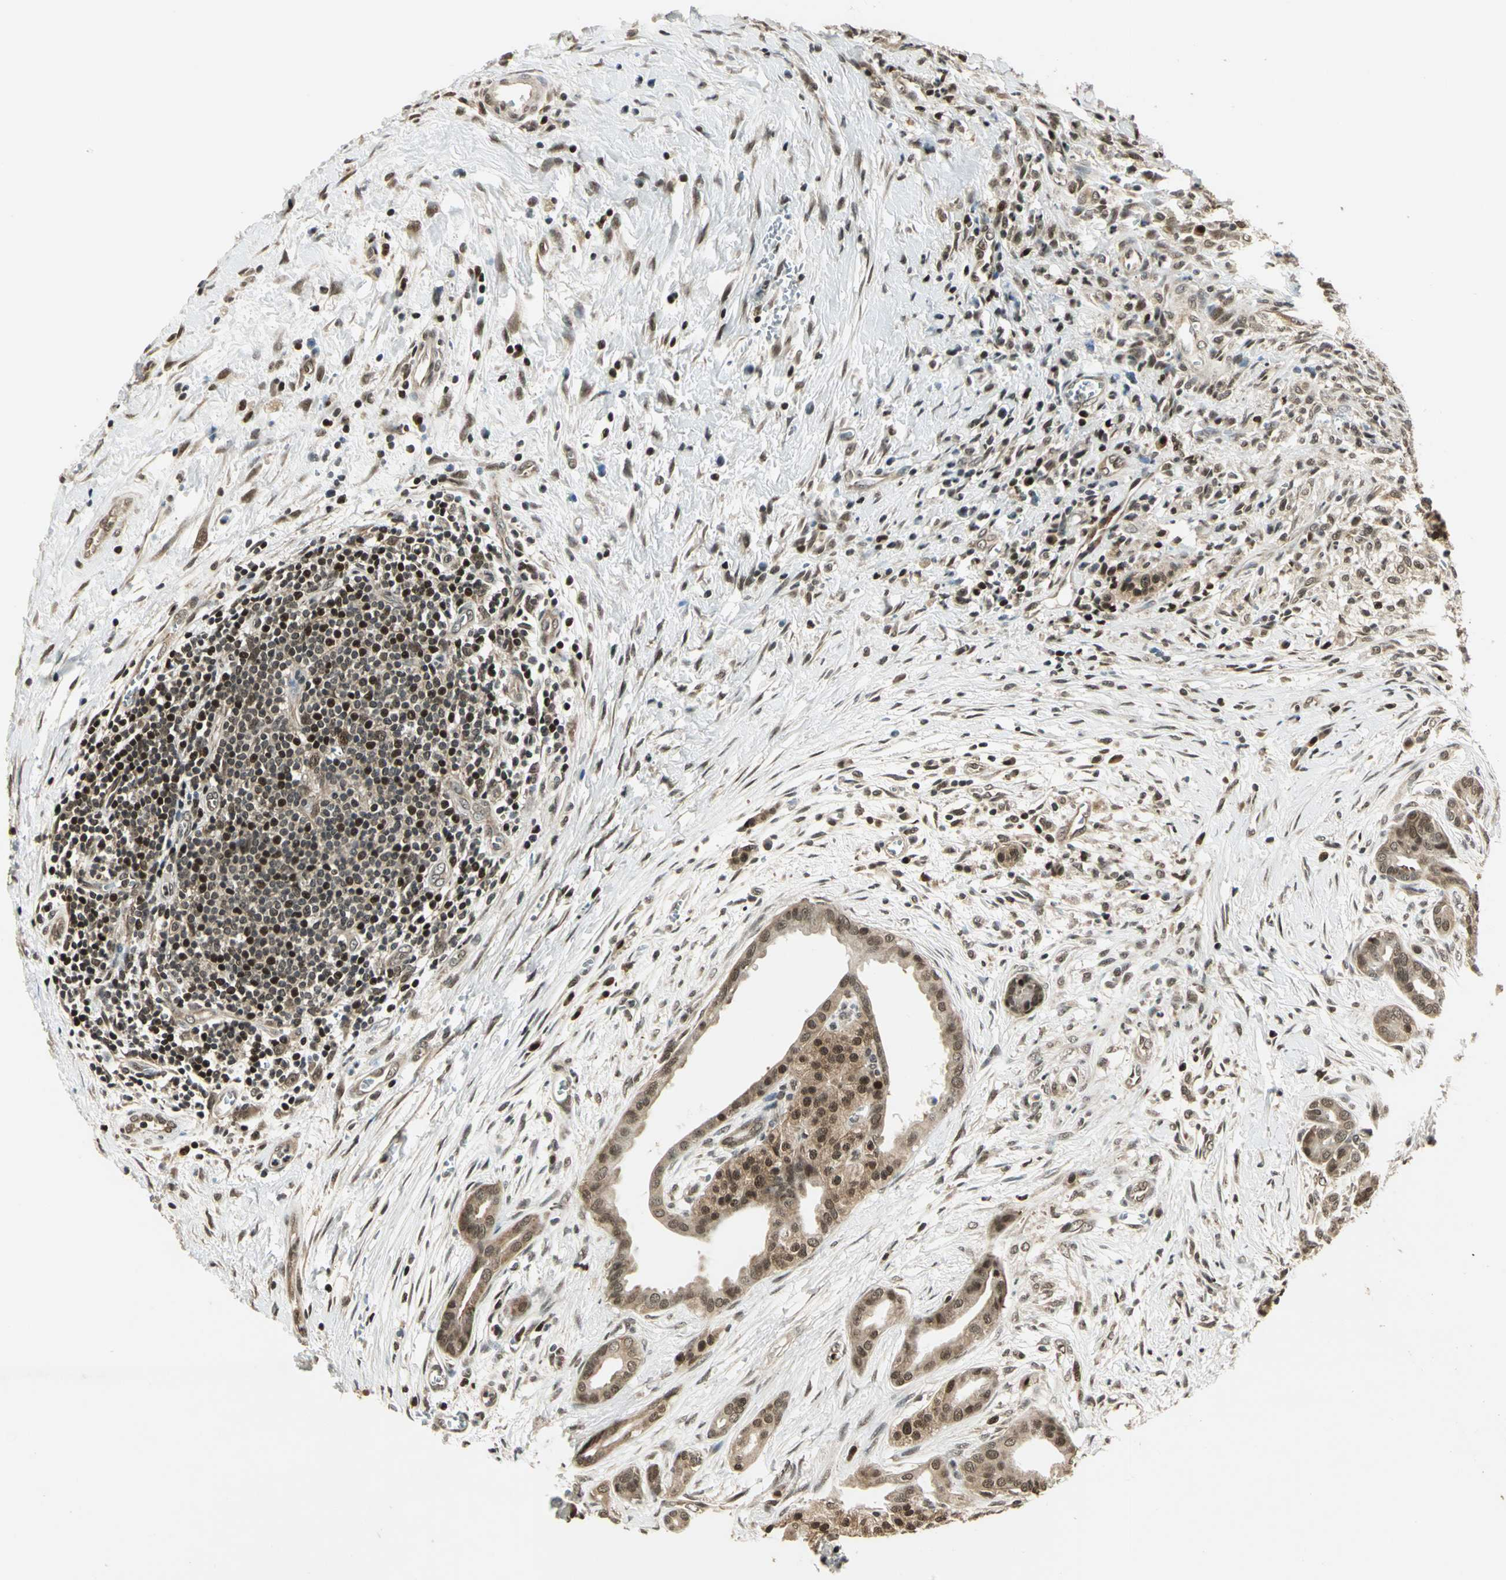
{"staining": {"intensity": "weak", "quantity": ">75%", "location": "cytoplasmic/membranous,nuclear"}, "tissue": "pancreatic cancer", "cell_type": "Tumor cells", "image_type": "cancer", "snomed": [{"axis": "morphology", "description": "Adenocarcinoma, NOS"}, {"axis": "topography", "description": "Pancreas"}], "caption": "Pancreatic adenocarcinoma was stained to show a protein in brown. There is low levels of weak cytoplasmic/membranous and nuclear staining in about >75% of tumor cells.", "gene": "PSMC3", "patient": {"sex": "male", "age": 59}}